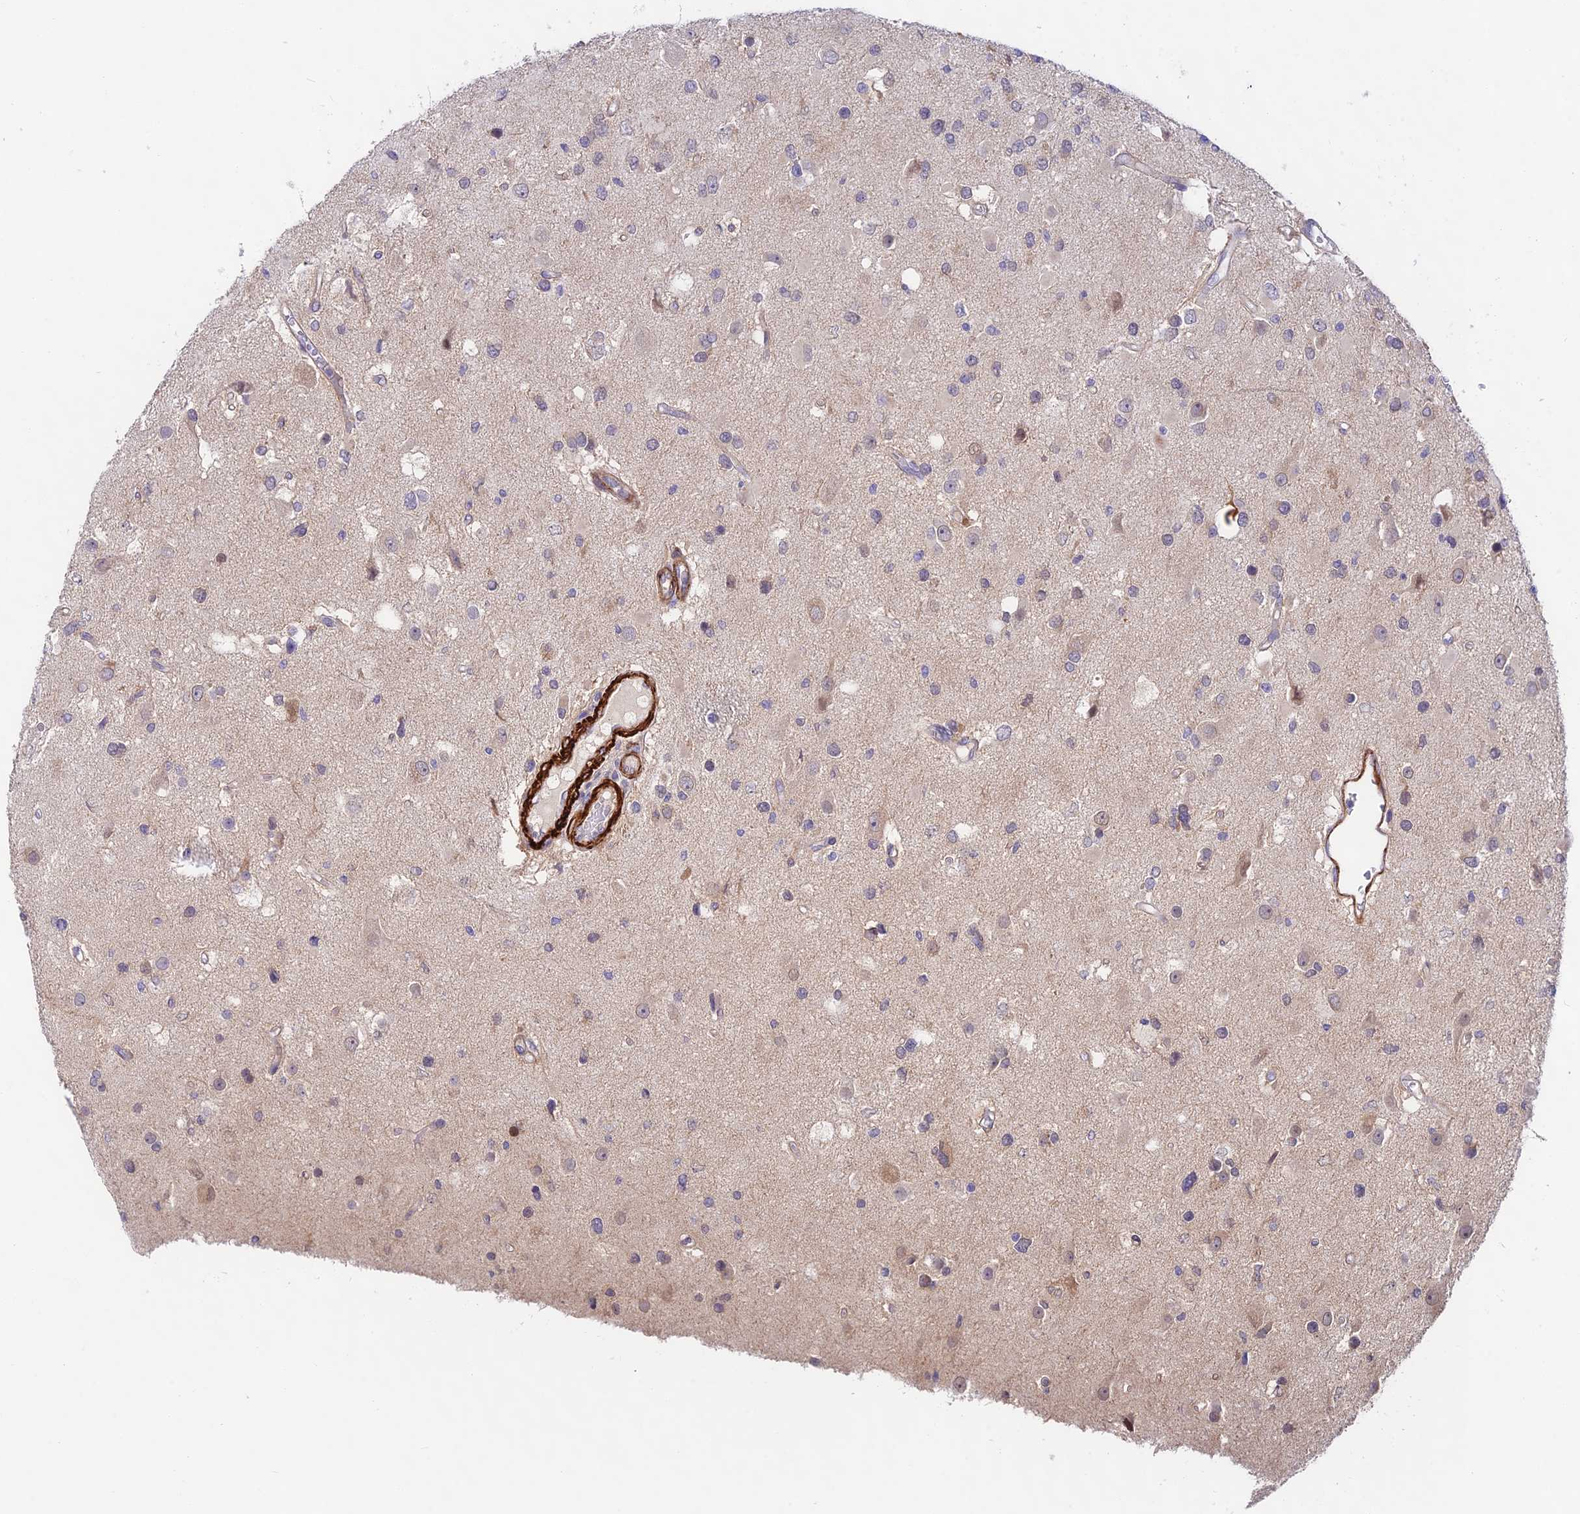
{"staining": {"intensity": "negative", "quantity": "none", "location": "none"}, "tissue": "glioma", "cell_type": "Tumor cells", "image_type": "cancer", "snomed": [{"axis": "morphology", "description": "Glioma, malignant, High grade"}, {"axis": "topography", "description": "Brain"}], "caption": "An immunohistochemistry (IHC) photomicrograph of glioma is shown. There is no staining in tumor cells of glioma.", "gene": "ANKRD50", "patient": {"sex": "male", "age": 53}}